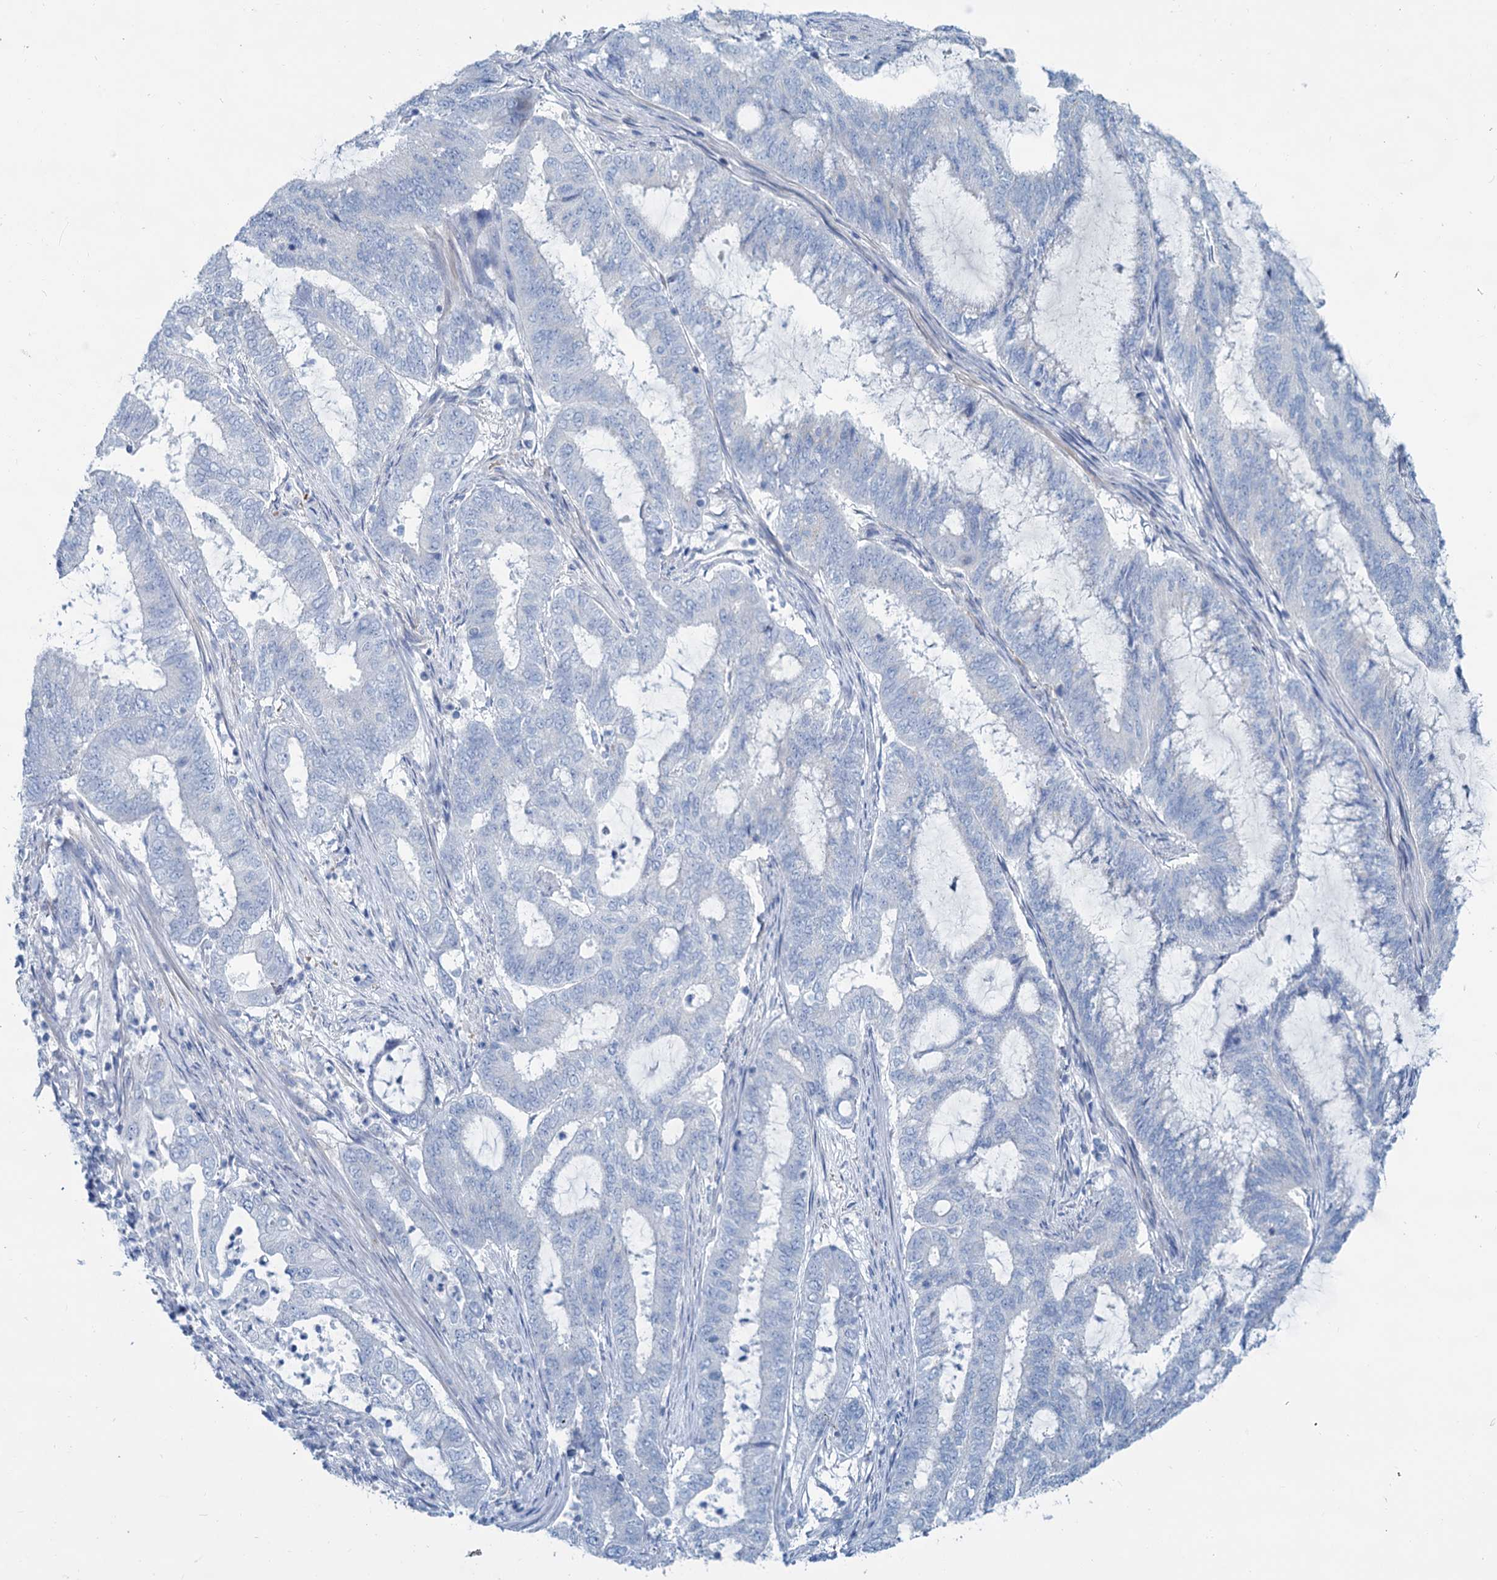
{"staining": {"intensity": "negative", "quantity": "none", "location": "none"}, "tissue": "endometrial cancer", "cell_type": "Tumor cells", "image_type": "cancer", "snomed": [{"axis": "morphology", "description": "Adenocarcinoma, NOS"}, {"axis": "topography", "description": "Endometrium"}], "caption": "This is a histopathology image of immunohistochemistry staining of adenocarcinoma (endometrial), which shows no staining in tumor cells. The staining is performed using DAB brown chromogen with nuclei counter-stained in using hematoxylin.", "gene": "SLC1A3", "patient": {"sex": "female", "age": 51}}